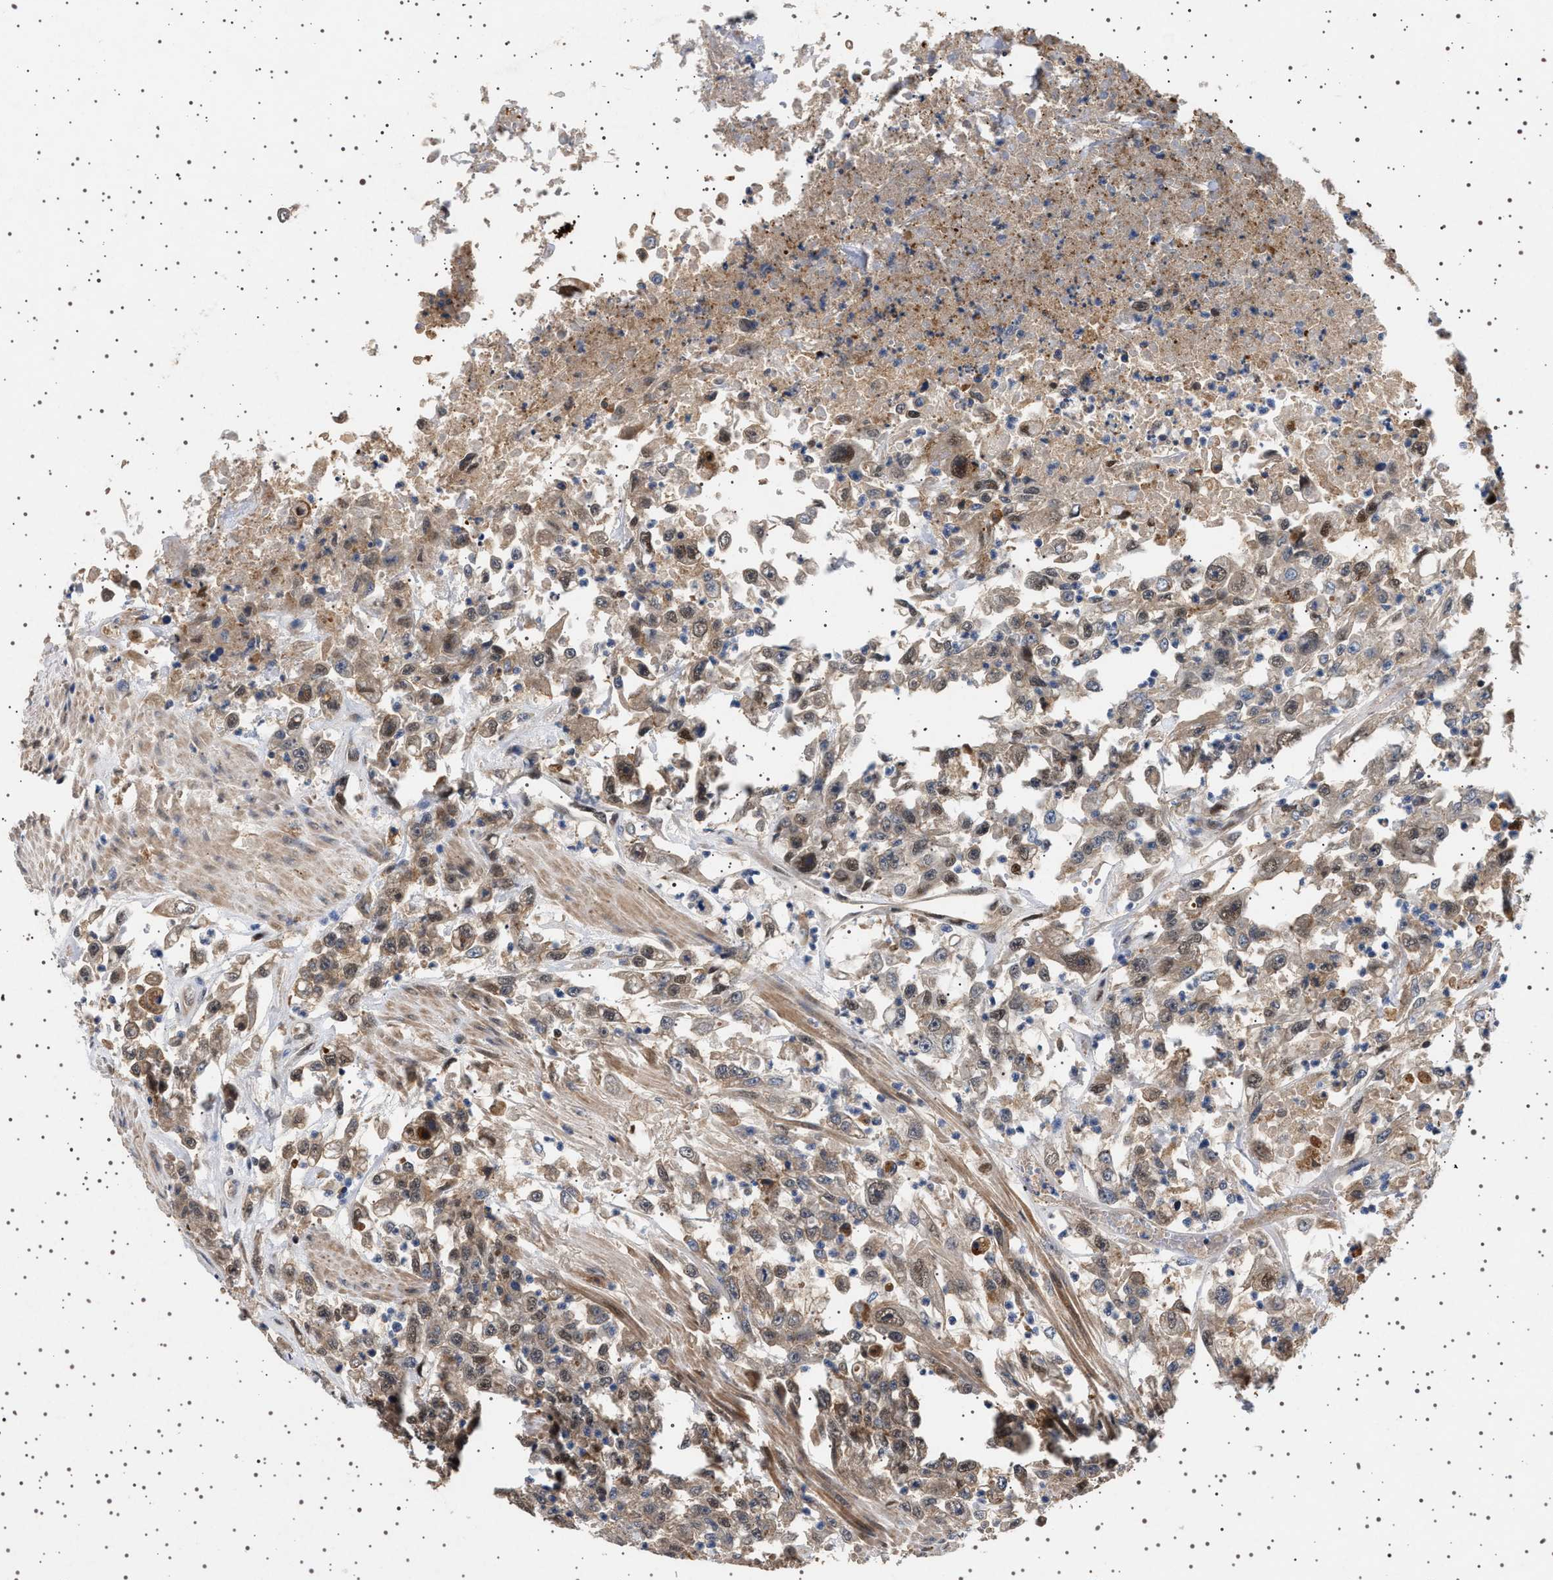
{"staining": {"intensity": "weak", "quantity": ">75%", "location": "cytoplasmic/membranous"}, "tissue": "urothelial cancer", "cell_type": "Tumor cells", "image_type": "cancer", "snomed": [{"axis": "morphology", "description": "Urothelial carcinoma, High grade"}, {"axis": "topography", "description": "Urinary bladder"}], "caption": "Urothelial cancer tissue reveals weak cytoplasmic/membranous staining in approximately >75% of tumor cells", "gene": "FICD", "patient": {"sex": "male", "age": 46}}